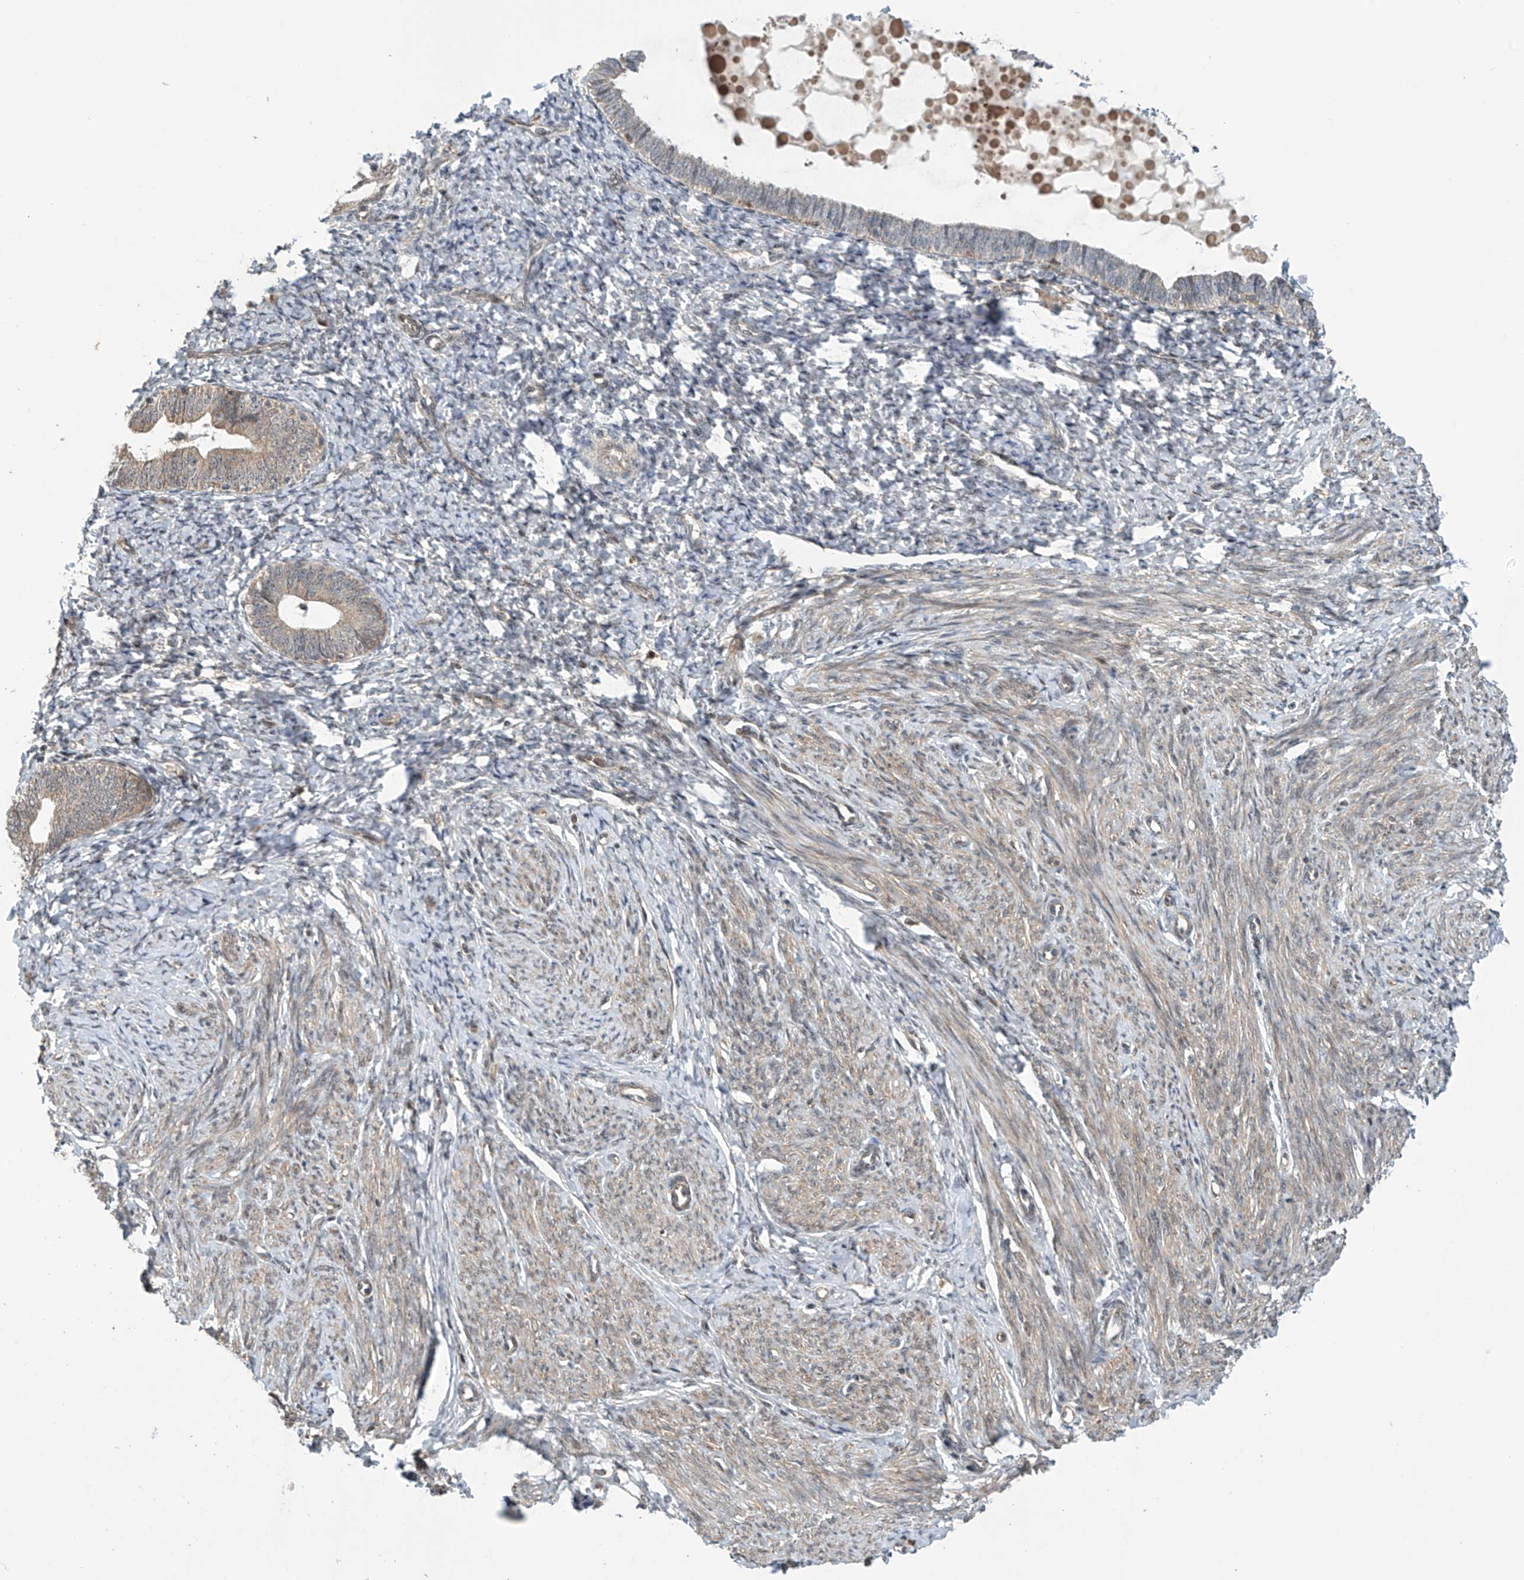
{"staining": {"intensity": "moderate", "quantity": "25%-75%", "location": "cytoplasmic/membranous,nuclear"}, "tissue": "endometrium", "cell_type": "Cells in endometrial stroma", "image_type": "normal", "snomed": [{"axis": "morphology", "description": "Normal tissue, NOS"}, {"axis": "topography", "description": "Endometrium"}], "caption": "The histopathology image displays immunohistochemical staining of normal endometrium. There is moderate cytoplasmic/membranous,nuclear expression is identified in about 25%-75% of cells in endometrial stroma.", "gene": "ABHD13", "patient": {"sex": "female", "age": 72}}